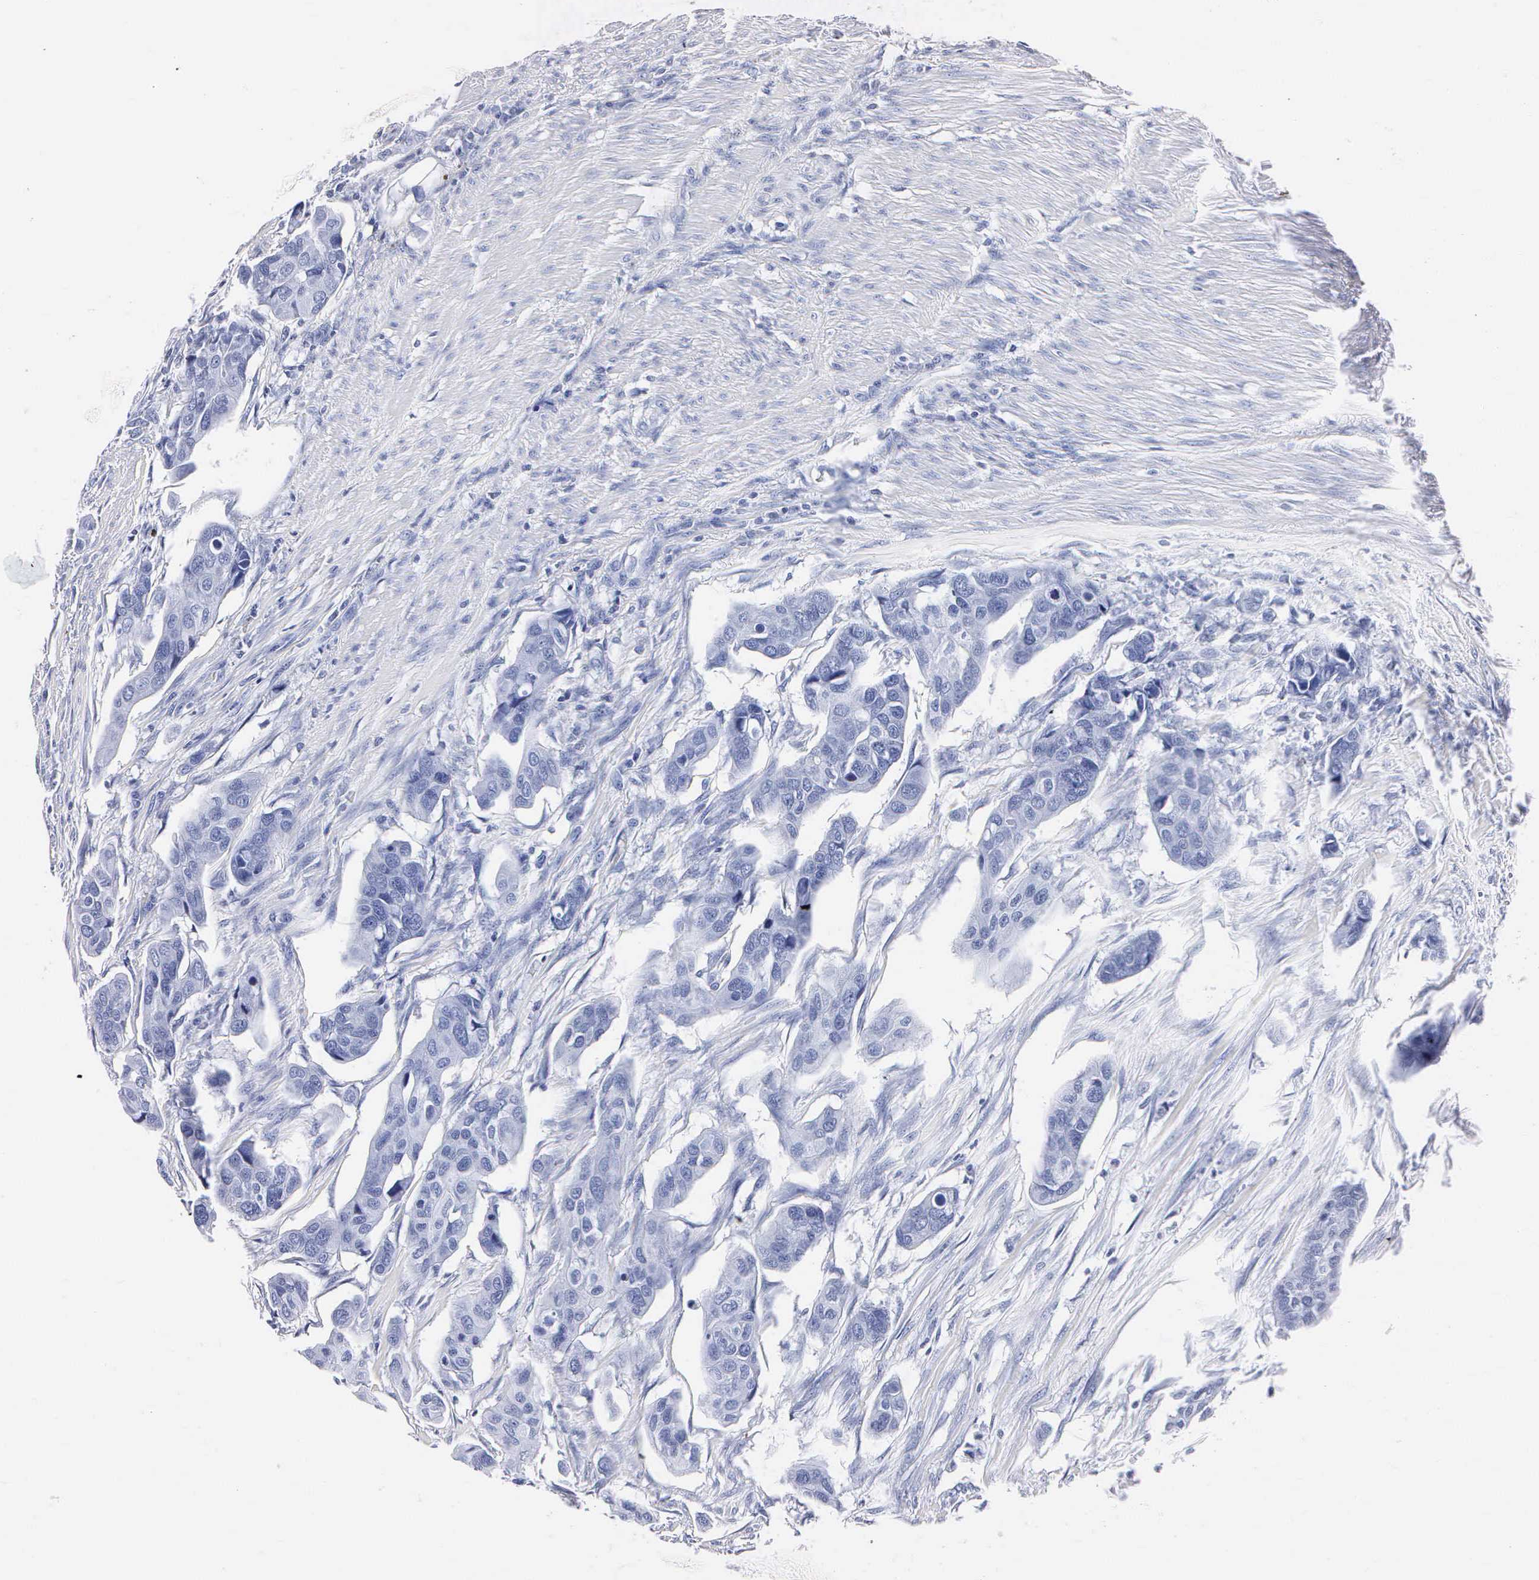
{"staining": {"intensity": "negative", "quantity": "none", "location": "none"}, "tissue": "urothelial cancer", "cell_type": "Tumor cells", "image_type": "cancer", "snomed": [{"axis": "morphology", "description": "Adenocarcinoma, NOS"}, {"axis": "topography", "description": "Urinary bladder"}], "caption": "Photomicrograph shows no protein expression in tumor cells of urothelial cancer tissue.", "gene": "MB", "patient": {"sex": "male", "age": 61}}